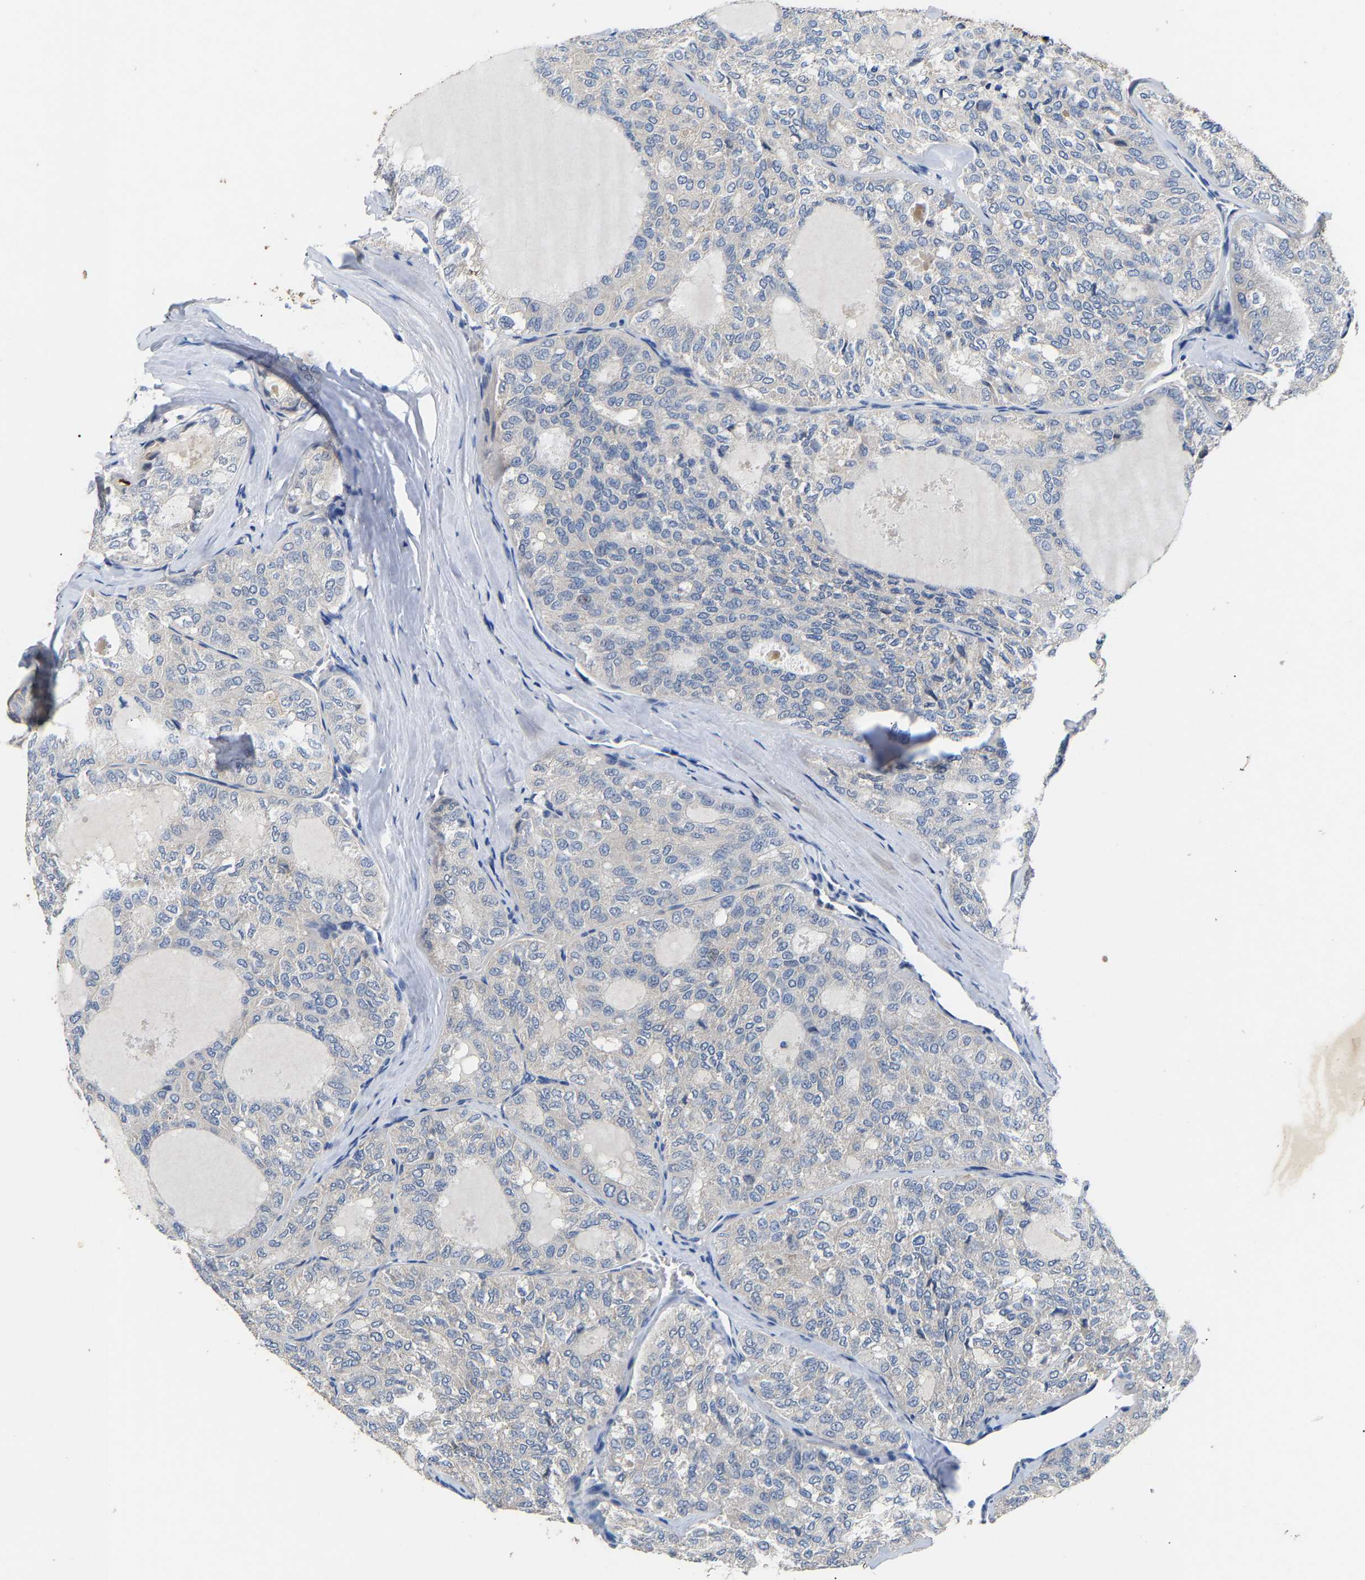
{"staining": {"intensity": "negative", "quantity": "none", "location": "none"}, "tissue": "thyroid cancer", "cell_type": "Tumor cells", "image_type": "cancer", "snomed": [{"axis": "morphology", "description": "Follicular adenoma carcinoma, NOS"}, {"axis": "topography", "description": "Thyroid gland"}], "caption": "Protein analysis of thyroid cancer (follicular adenoma carcinoma) demonstrates no significant expression in tumor cells.", "gene": "CCDC171", "patient": {"sex": "male", "age": 75}}